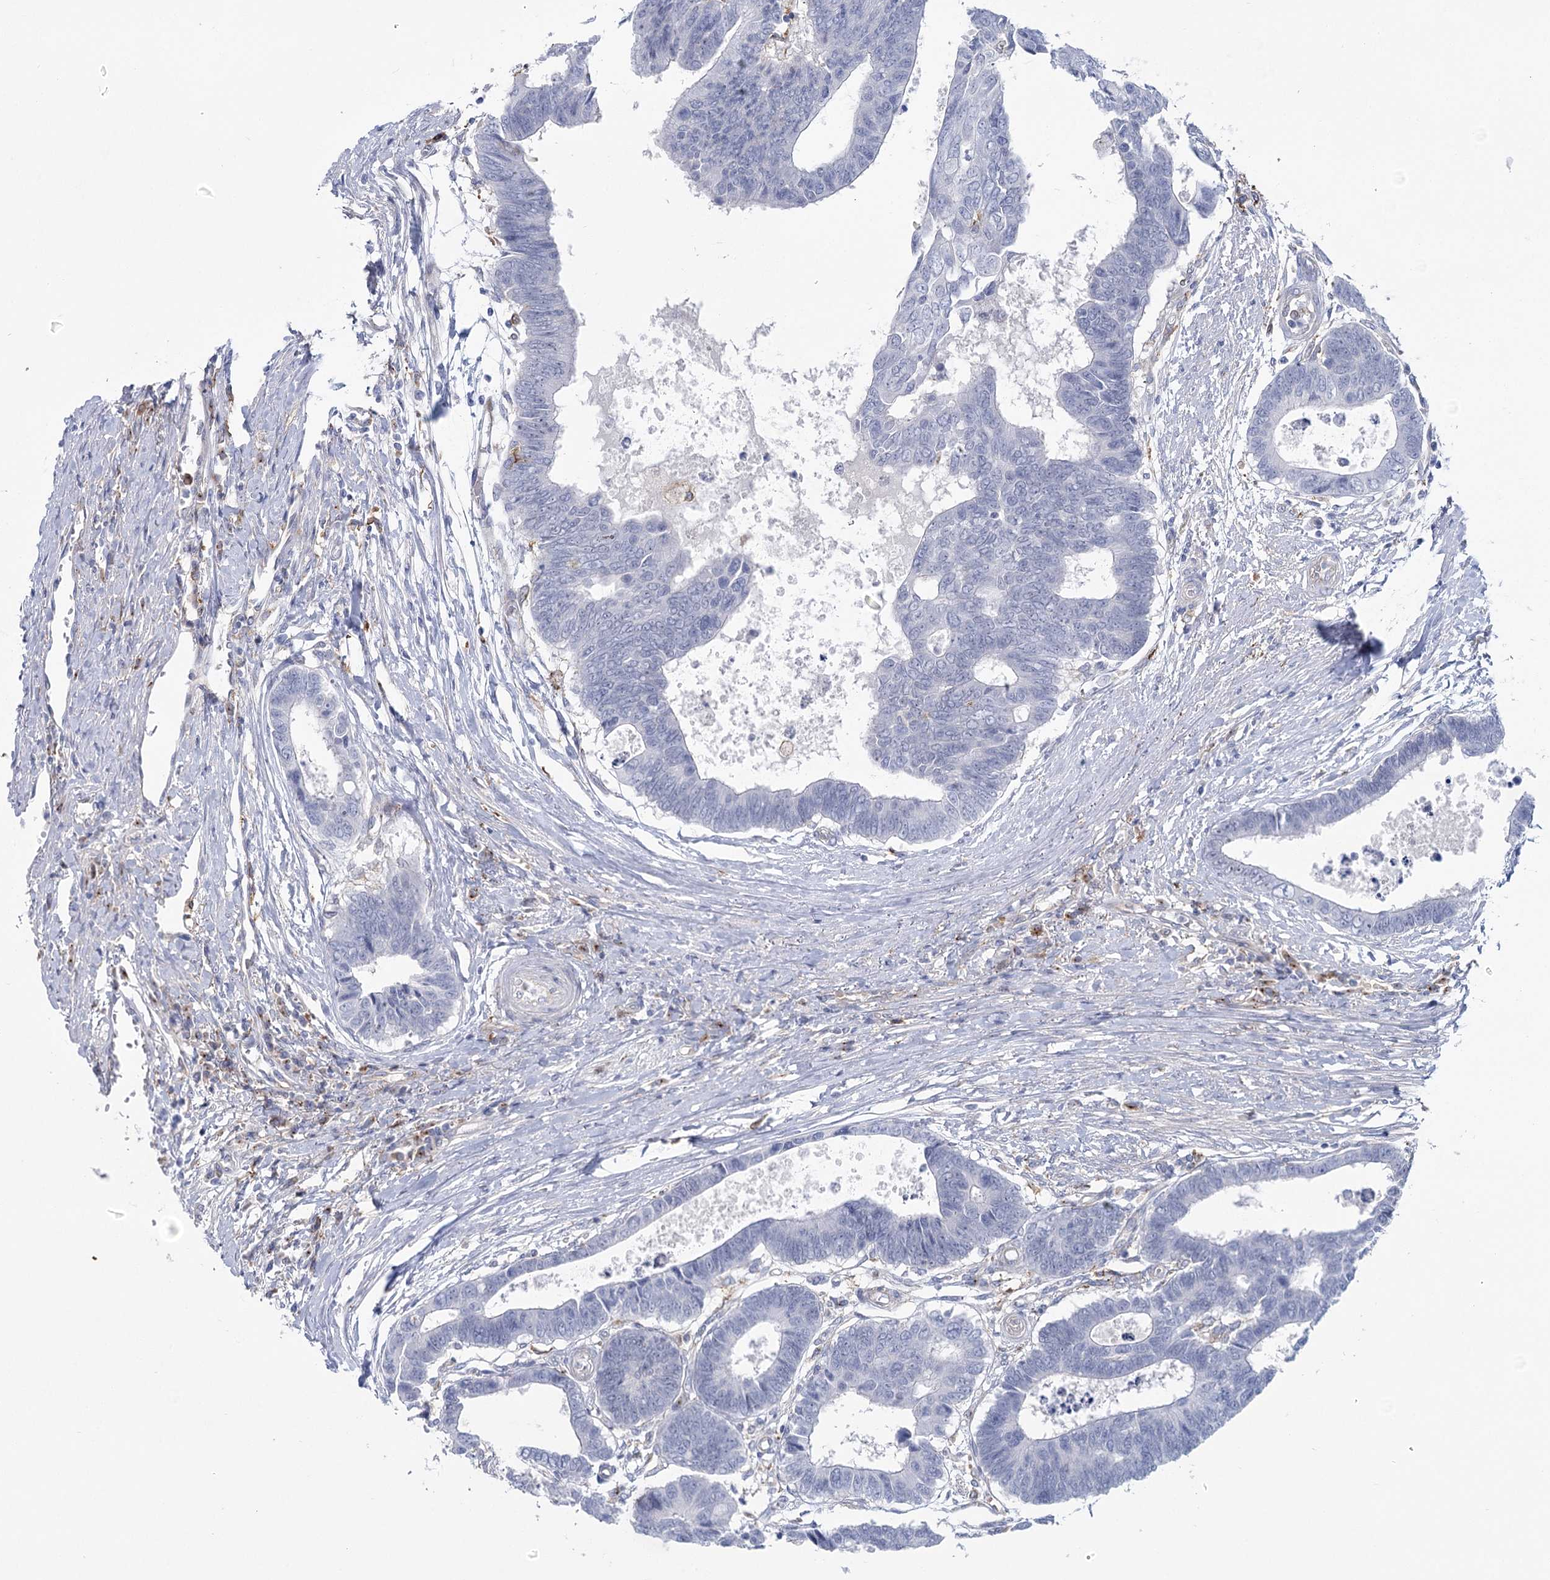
{"staining": {"intensity": "negative", "quantity": "none", "location": "none"}, "tissue": "colorectal cancer", "cell_type": "Tumor cells", "image_type": "cancer", "snomed": [{"axis": "morphology", "description": "Adenocarcinoma, NOS"}, {"axis": "topography", "description": "Rectum"}], "caption": "High magnification brightfield microscopy of adenocarcinoma (colorectal) stained with DAB (3,3'-diaminobenzidine) (brown) and counterstained with hematoxylin (blue): tumor cells show no significant staining. Nuclei are stained in blue.", "gene": "CCDC88A", "patient": {"sex": "male", "age": 84}}